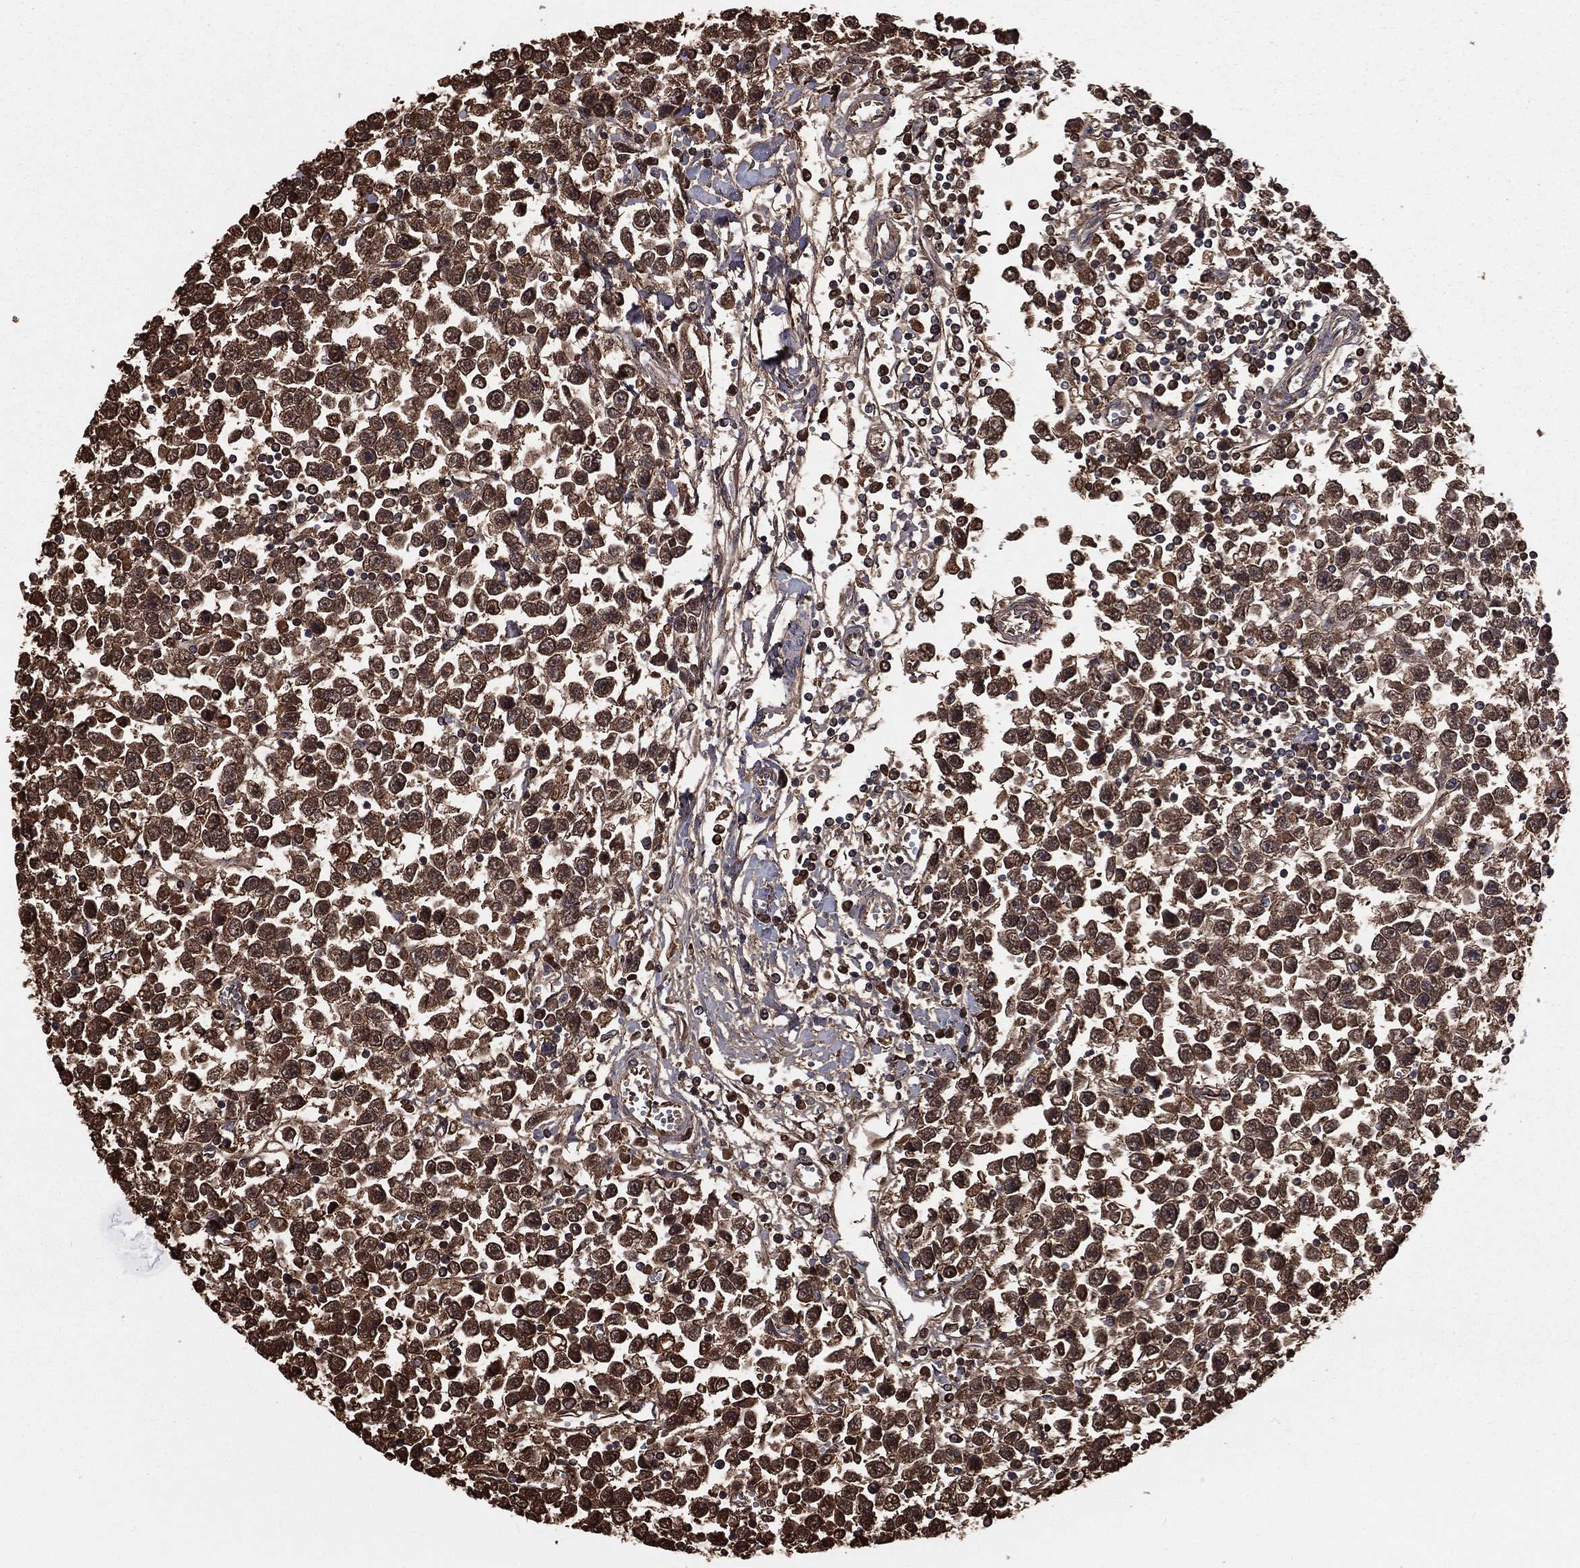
{"staining": {"intensity": "strong", "quantity": ">75%", "location": "cytoplasmic/membranous,nuclear"}, "tissue": "testis cancer", "cell_type": "Tumor cells", "image_type": "cancer", "snomed": [{"axis": "morphology", "description": "Seminoma, NOS"}, {"axis": "topography", "description": "Testis"}], "caption": "Protein expression analysis of human seminoma (testis) reveals strong cytoplasmic/membranous and nuclear expression in about >75% of tumor cells. (Brightfield microscopy of DAB IHC at high magnification).", "gene": "TBC1D2", "patient": {"sex": "male", "age": 34}}